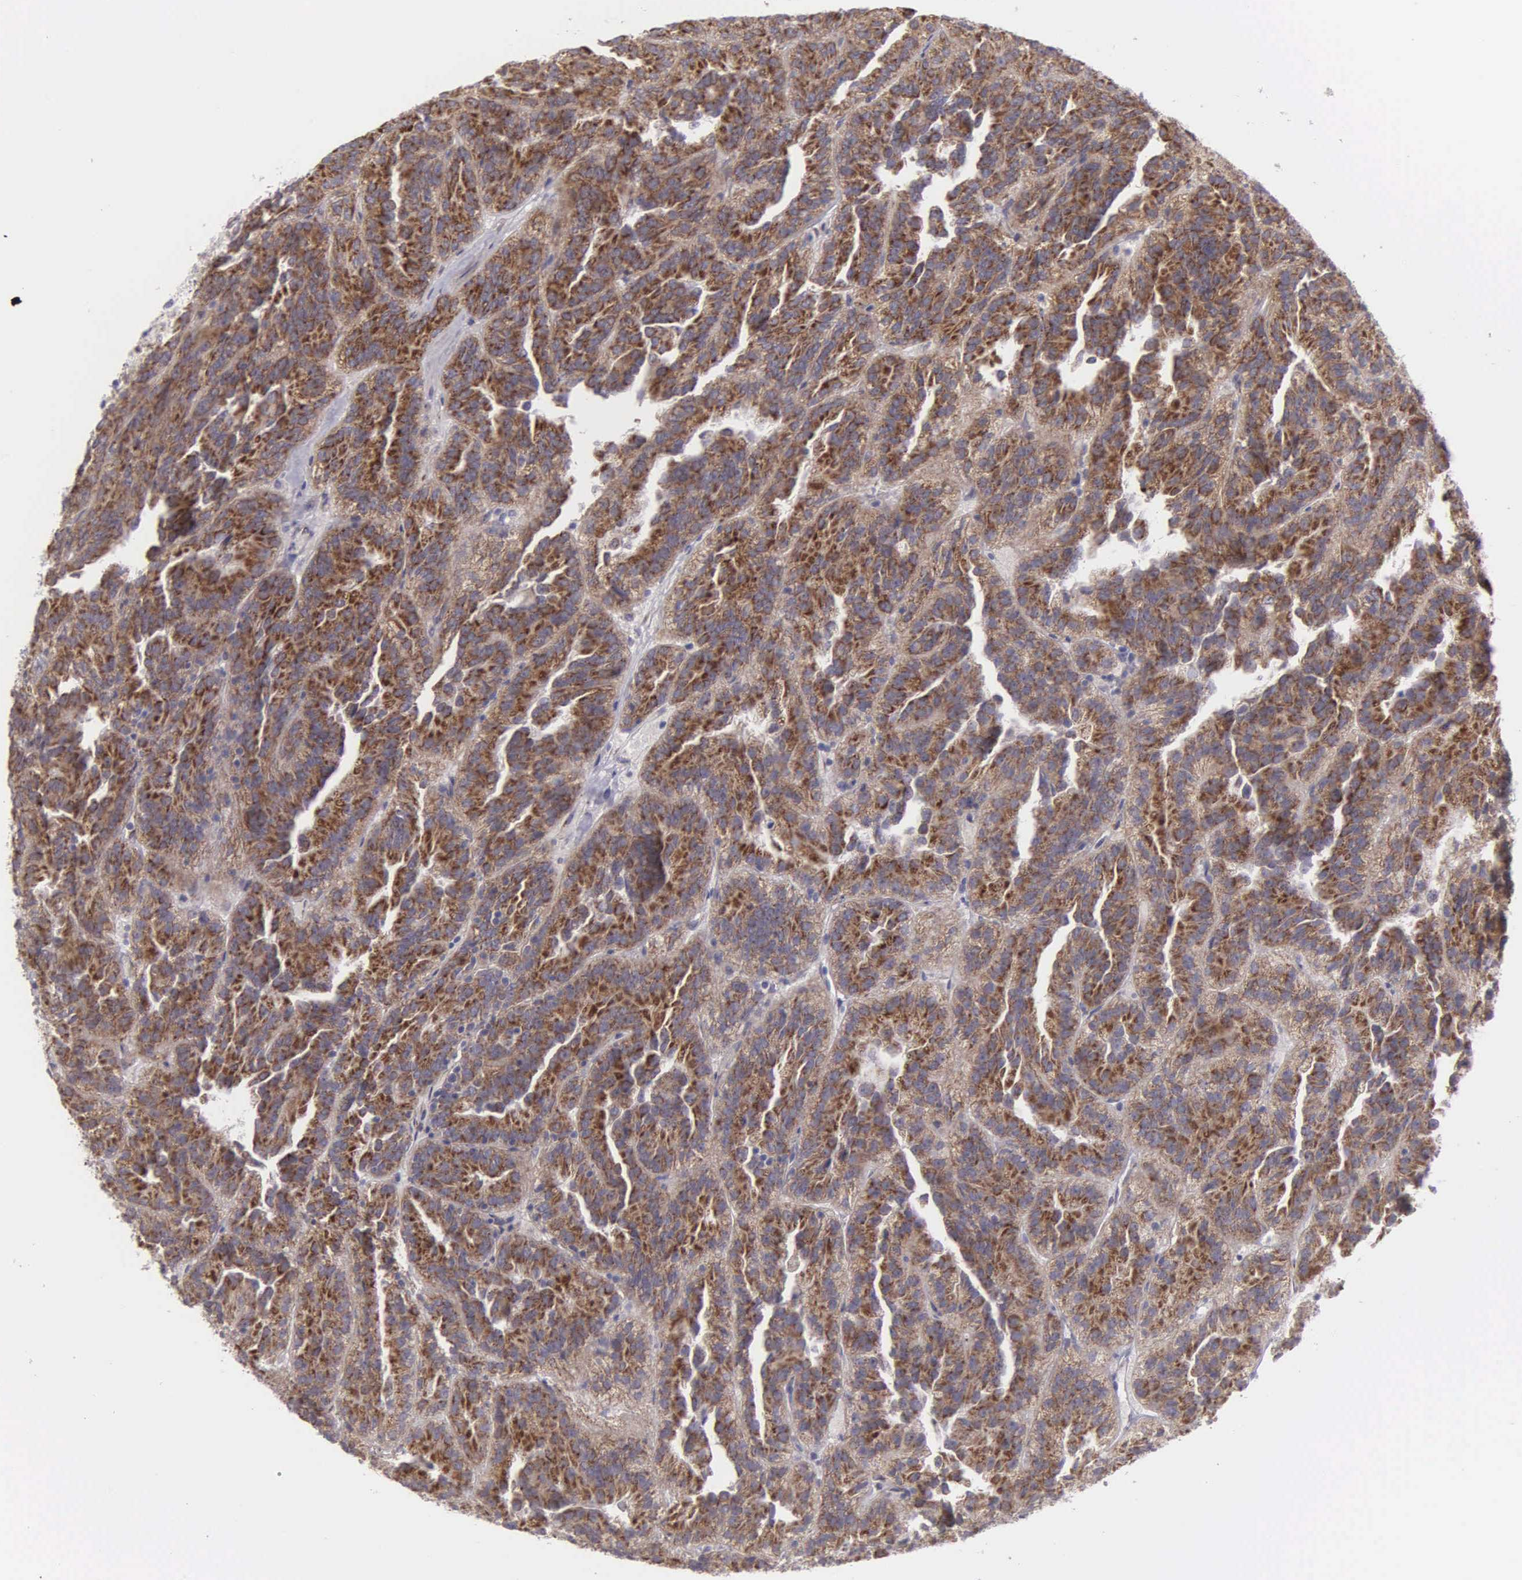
{"staining": {"intensity": "strong", "quantity": ">75%", "location": "cytoplasmic/membranous"}, "tissue": "renal cancer", "cell_type": "Tumor cells", "image_type": "cancer", "snomed": [{"axis": "morphology", "description": "Adenocarcinoma, NOS"}, {"axis": "topography", "description": "Kidney"}], "caption": "Immunohistochemical staining of renal cancer displays strong cytoplasmic/membranous protein positivity in about >75% of tumor cells.", "gene": "SYNJ2BP", "patient": {"sex": "male", "age": 46}}